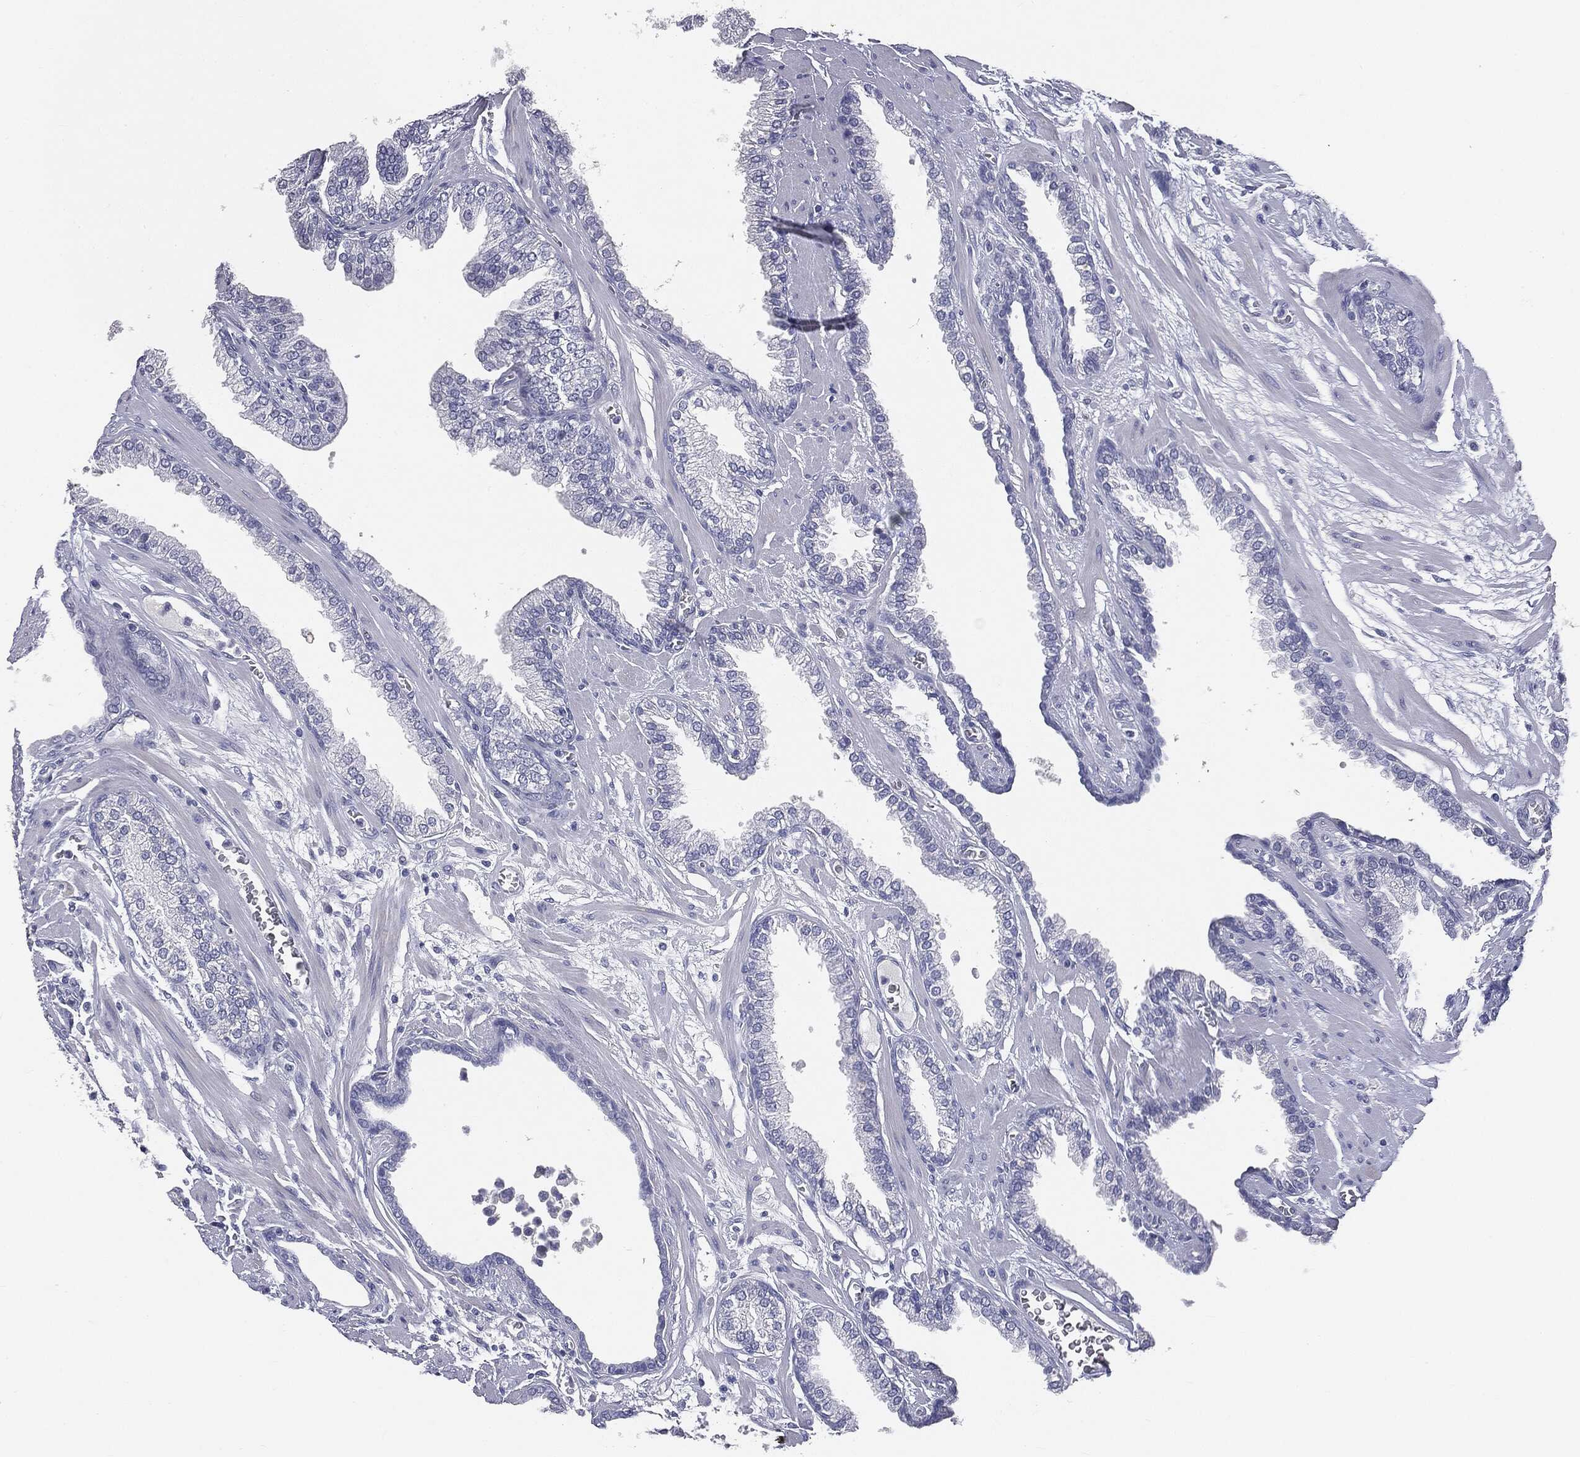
{"staining": {"intensity": "negative", "quantity": "none", "location": "none"}, "tissue": "prostate cancer", "cell_type": "Tumor cells", "image_type": "cancer", "snomed": [{"axis": "morphology", "description": "Adenocarcinoma, Low grade"}, {"axis": "topography", "description": "Prostate"}], "caption": "Tumor cells show no significant protein positivity in prostate cancer (low-grade adenocarcinoma). The staining was performed using DAB to visualize the protein expression in brown, while the nuclei were stained in blue with hematoxylin (Magnification: 20x).", "gene": "AFP", "patient": {"sex": "male", "age": 69}}